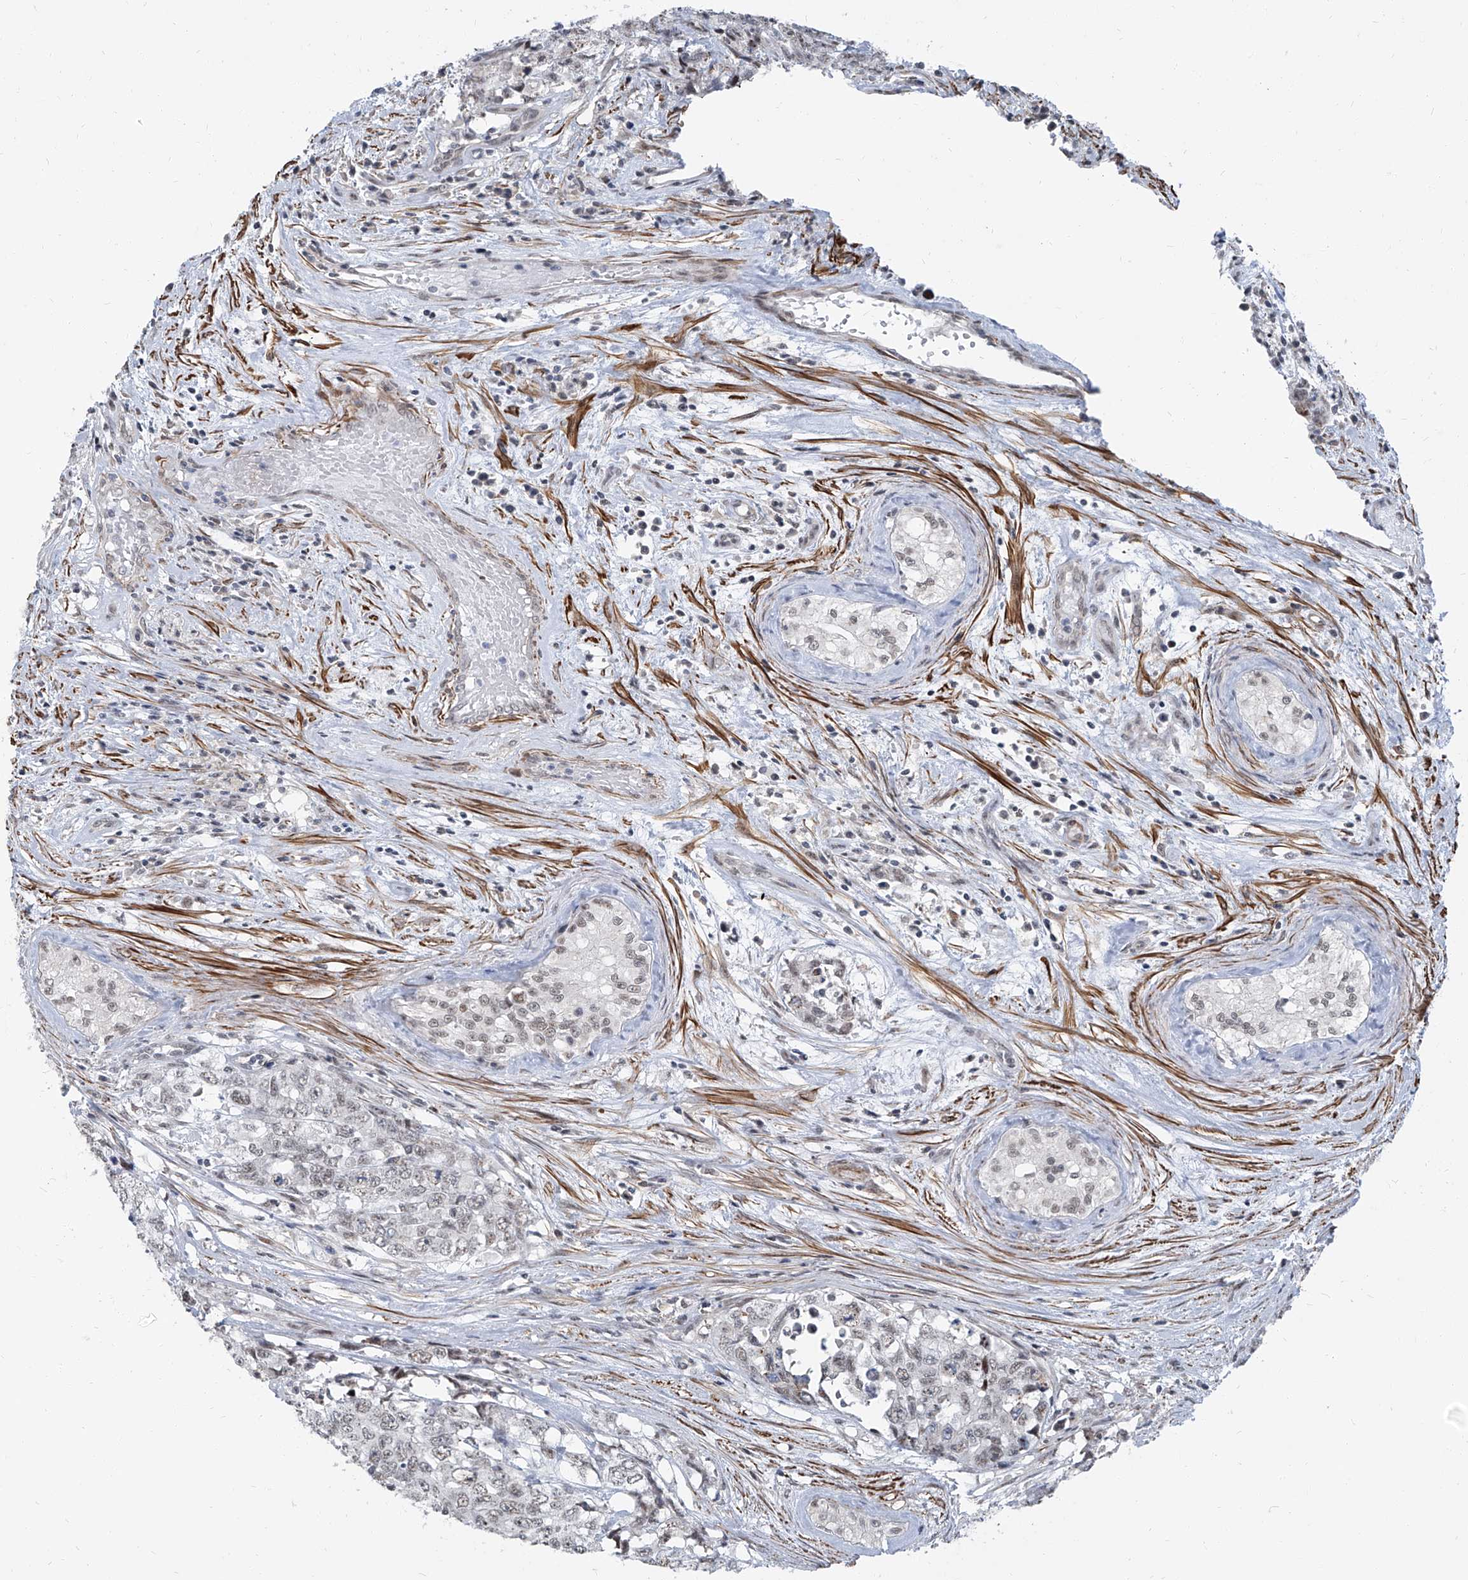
{"staining": {"intensity": "weak", "quantity": "25%-75%", "location": "nuclear"}, "tissue": "testis cancer", "cell_type": "Tumor cells", "image_type": "cancer", "snomed": [{"axis": "morphology", "description": "Carcinoma, Embryonal, NOS"}, {"axis": "topography", "description": "Testis"}], "caption": "Testis embryonal carcinoma stained with a brown dye exhibits weak nuclear positive staining in about 25%-75% of tumor cells.", "gene": "TXLNB", "patient": {"sex": "male", "age": 28}}